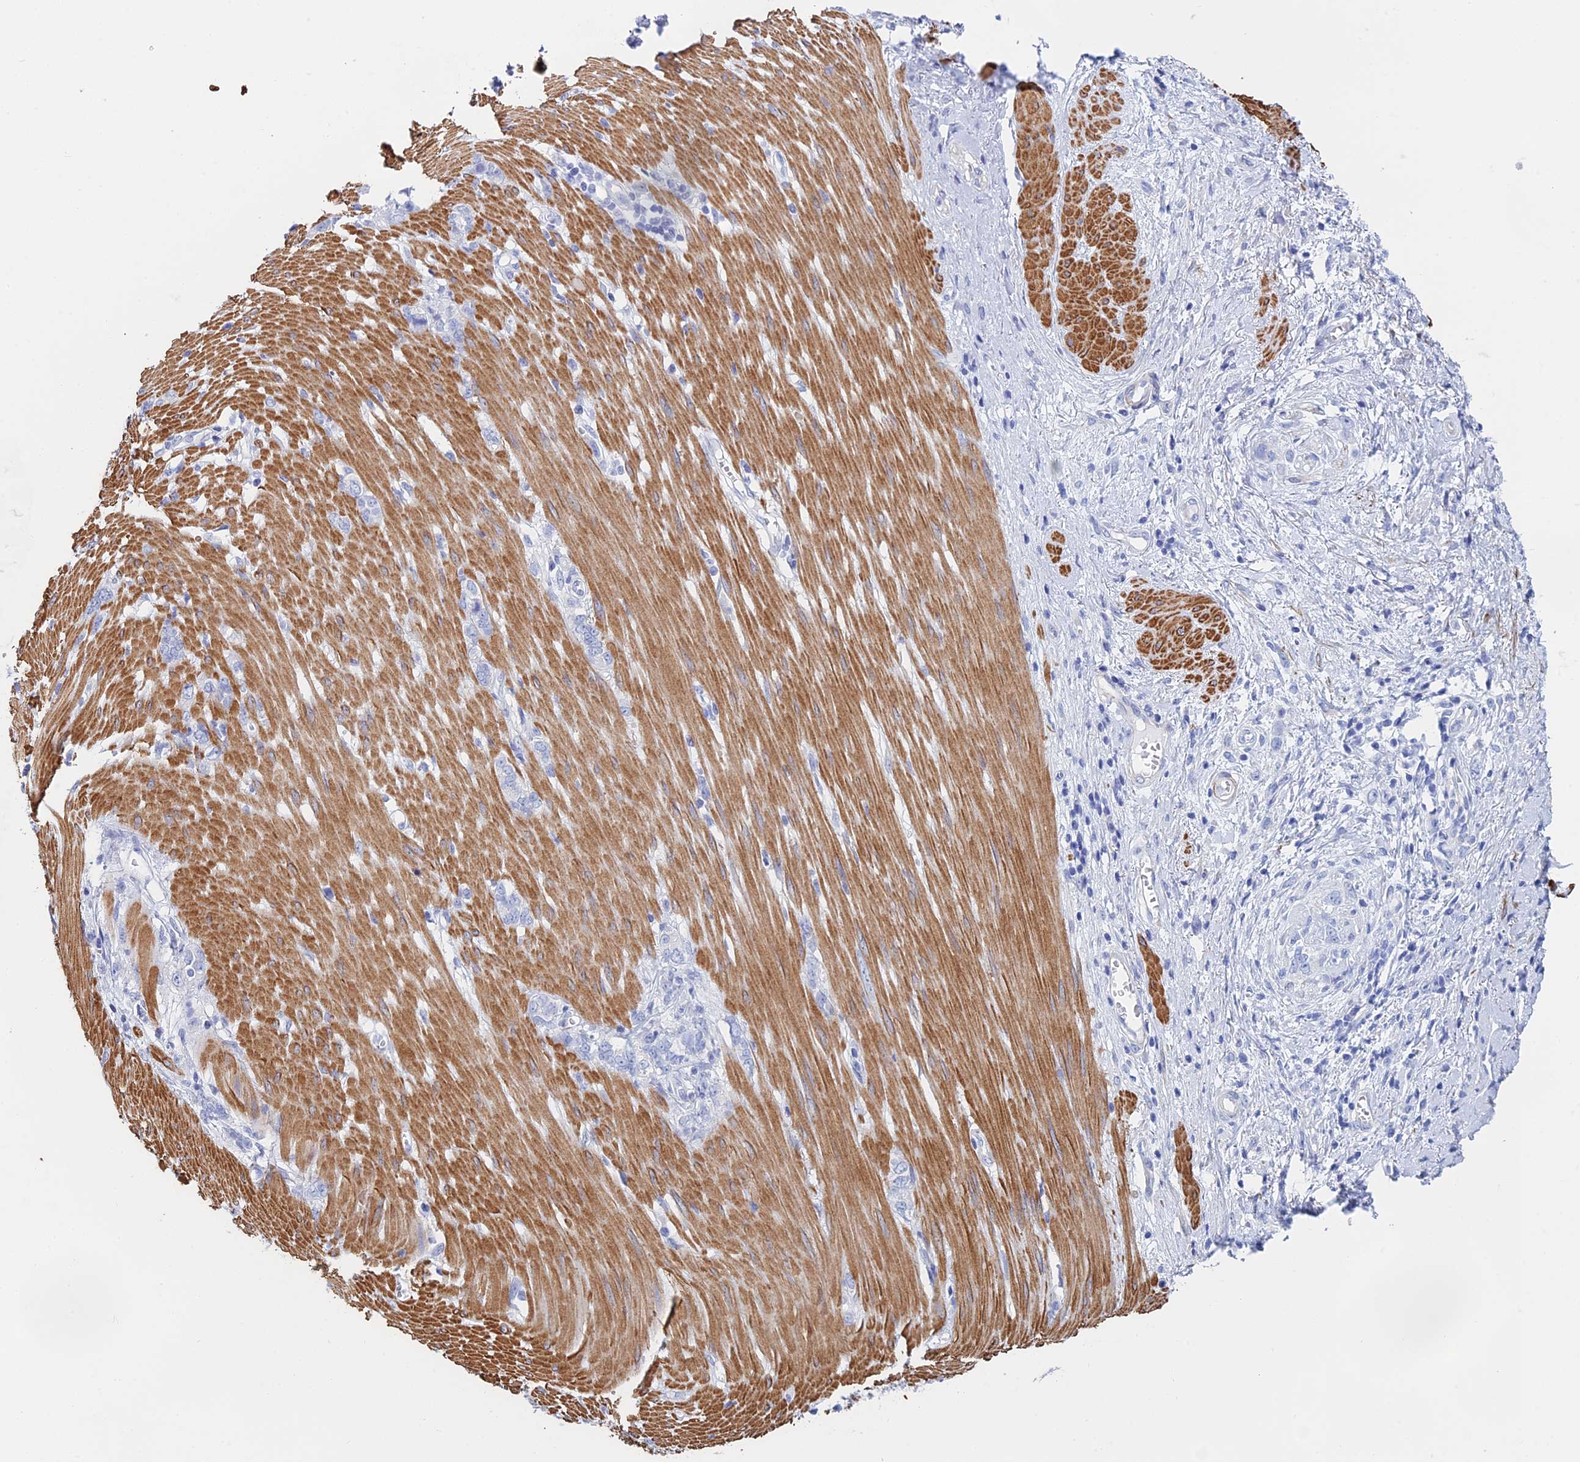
{"staining": {"intensity": "negative", "quantity": "none", "location": "none"}, "tissue": "stomach cancer", "cell_type": "Tumor cells", "image_type": "cancer", "snomed": [{"axis": "morphology", "description": "Adenocarcinoma, NOS"}, {"axis": "topography", "description": "Stomach"}], "caption": "A photomicrograph of adenocarcinoma (stomach) stained for a protein demonstrates no brown staining in tumor cells. (DAB IHC with hematoxylin counter stain).", "gene": "KCNK18", "patient": {"sex": "female", "age": 76}}